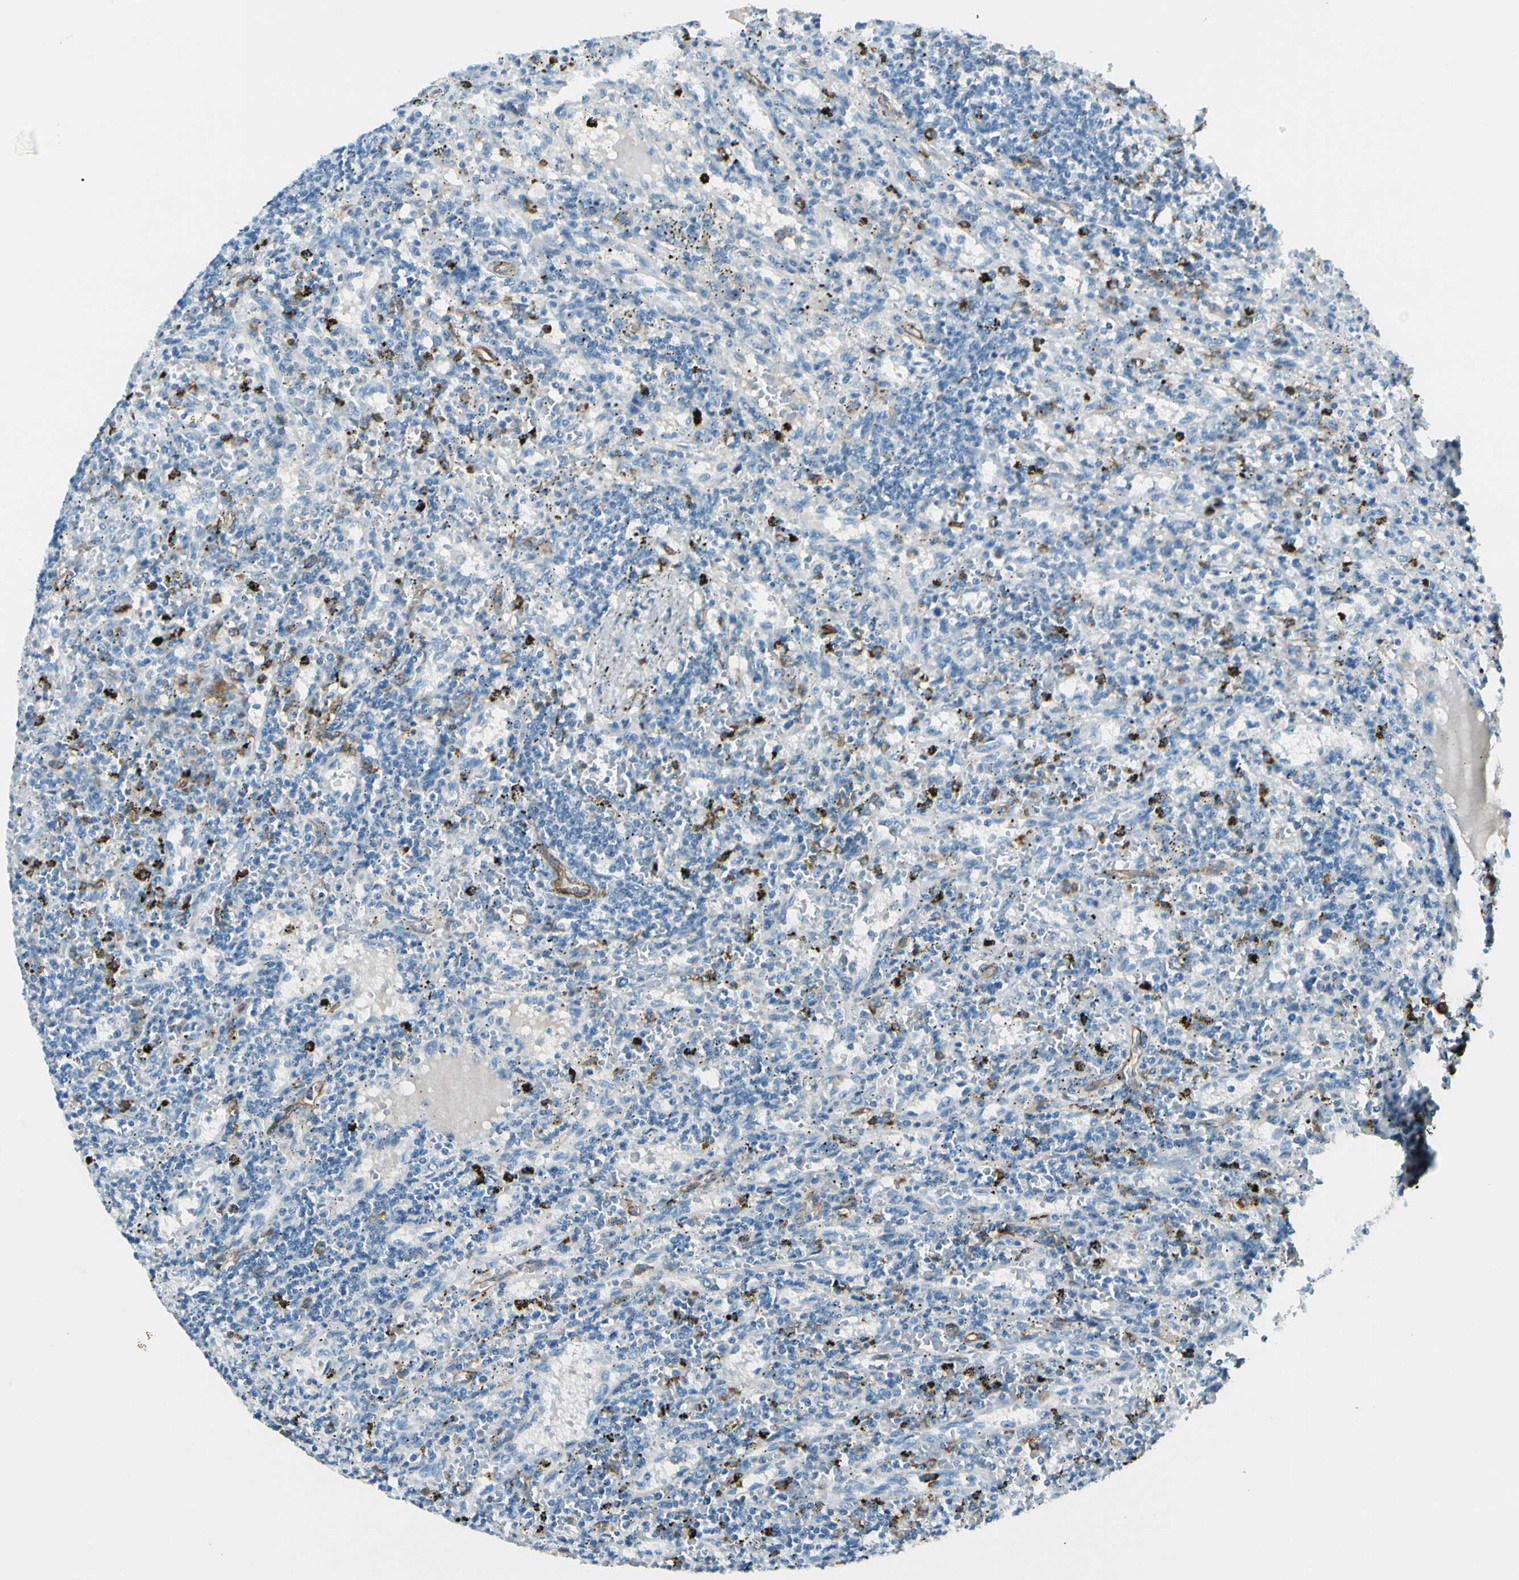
{"staining": {"intensity": "negative", "quantity": "none", "location": "none"}, "tissue": "lymphoma", "cell_type": "Tumor cells", "image_type": "cancer", "snomed": [{"axis": "morphology", "description": "Malignant lymphoma, non-Hodgkin's type, Low grade"}, {"axis": "topography", "description": "Spleen"}], "caption": "Immunohistochemistry (IHC) of lymphoma shows no positivity in tumor cells.", "gene": "CD93", "patient": {"sex": "male", "age": 76}}